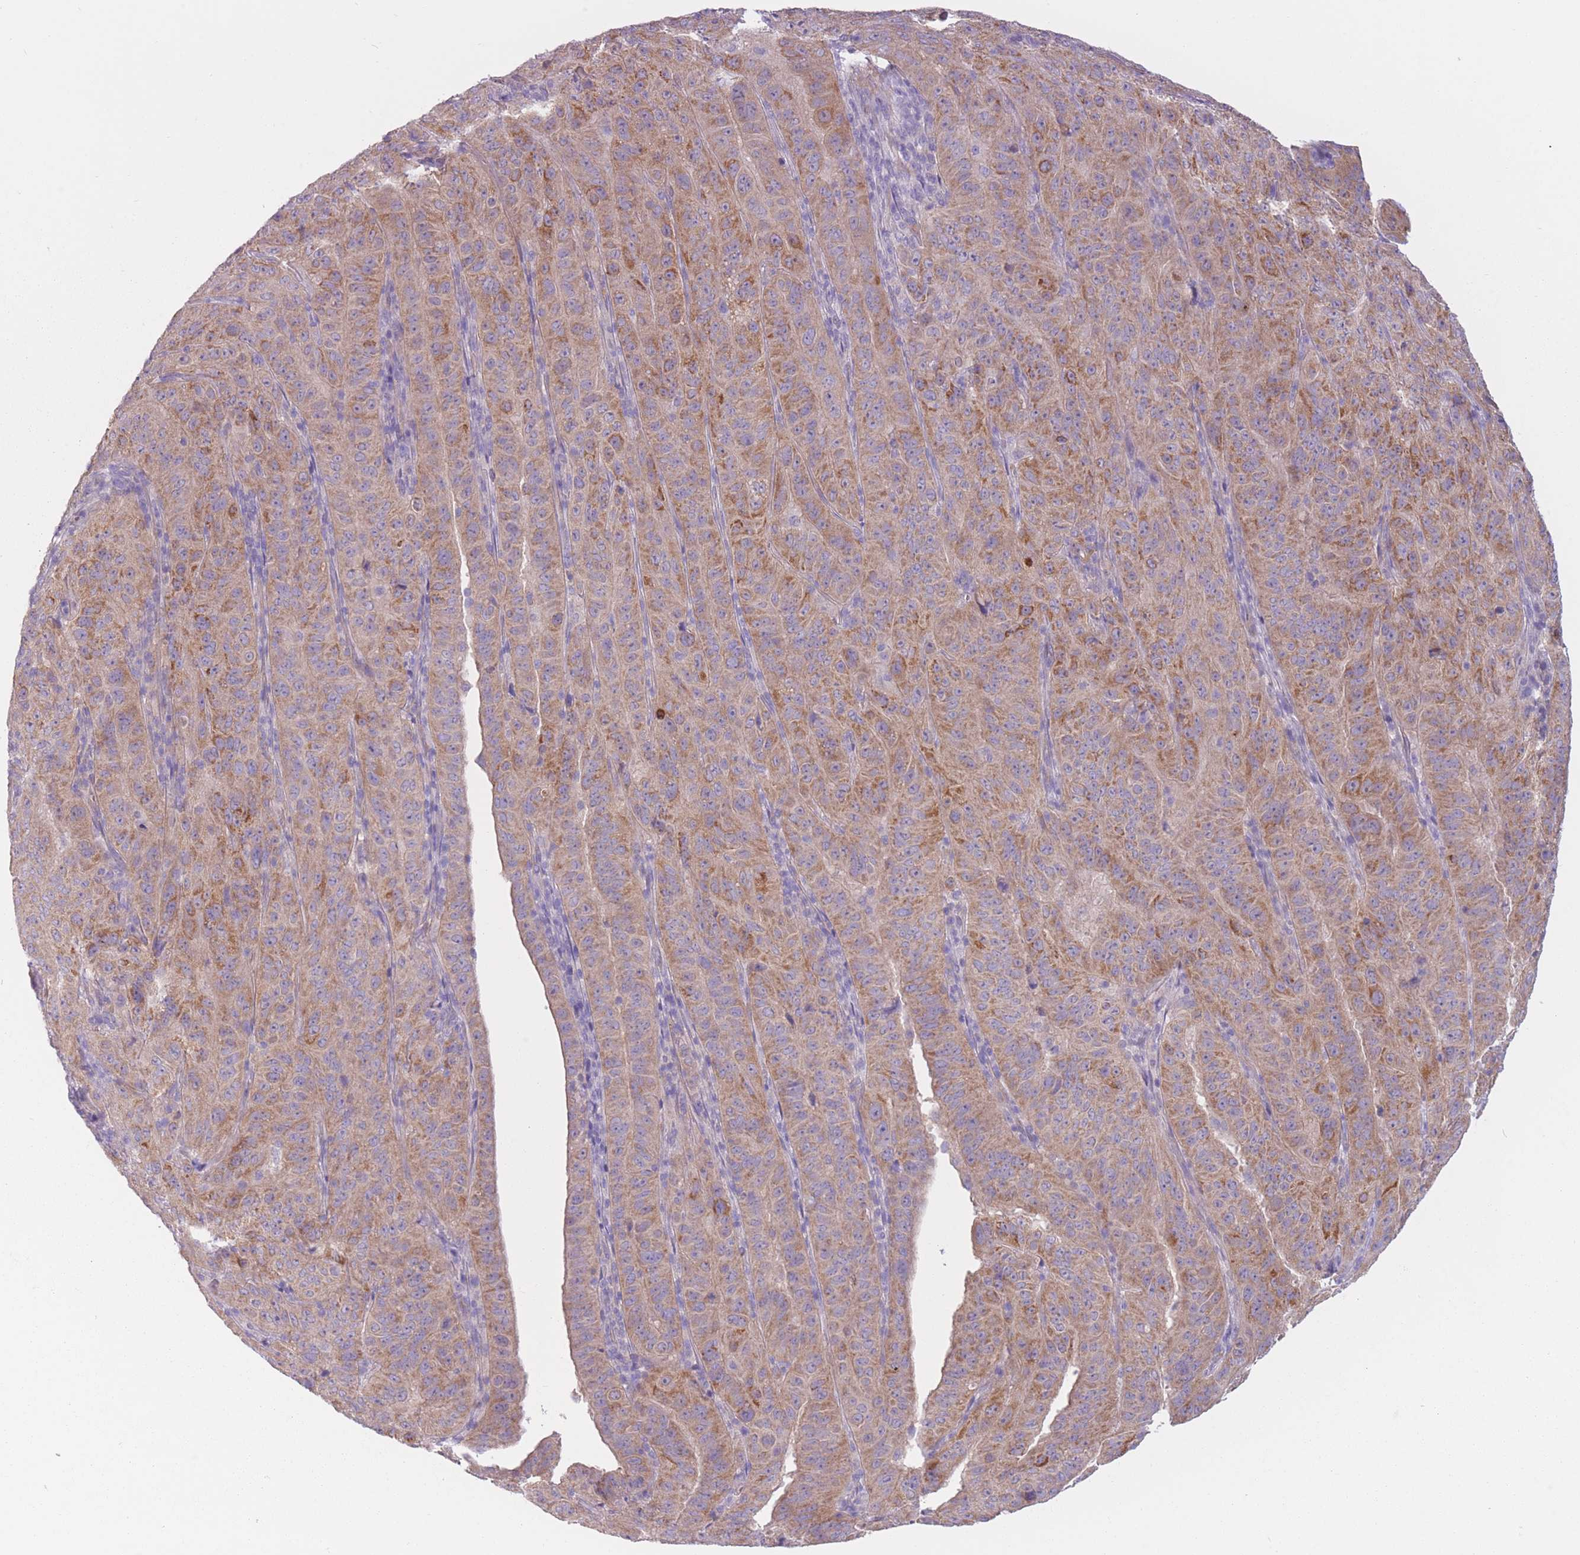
{"staining": {"intensity": "moderate", "quantity": ">75%", "location": "cytoplasmic/membranous"}, "tissue": "pancreatic cancer", "cell_type": "Tumor cells", "image_type": "cancer", "snomed": [{"axis": "morphology", "description": "Adenocarcinoma, NOS"}, {"axis": "topography", "description": "Pancreas"}], "caption": "Tumor cells show moderate cytoplasmic/membranous staining in approximately >75% of cells in adenocarcinoma (pancreatic). (Stains: DAB in brown, nuclei in blue, Microscopy: brightfield microscopy at high magnification).", "gene": "SERPINB3", "patient": {"sex": "male", "age": 63}}